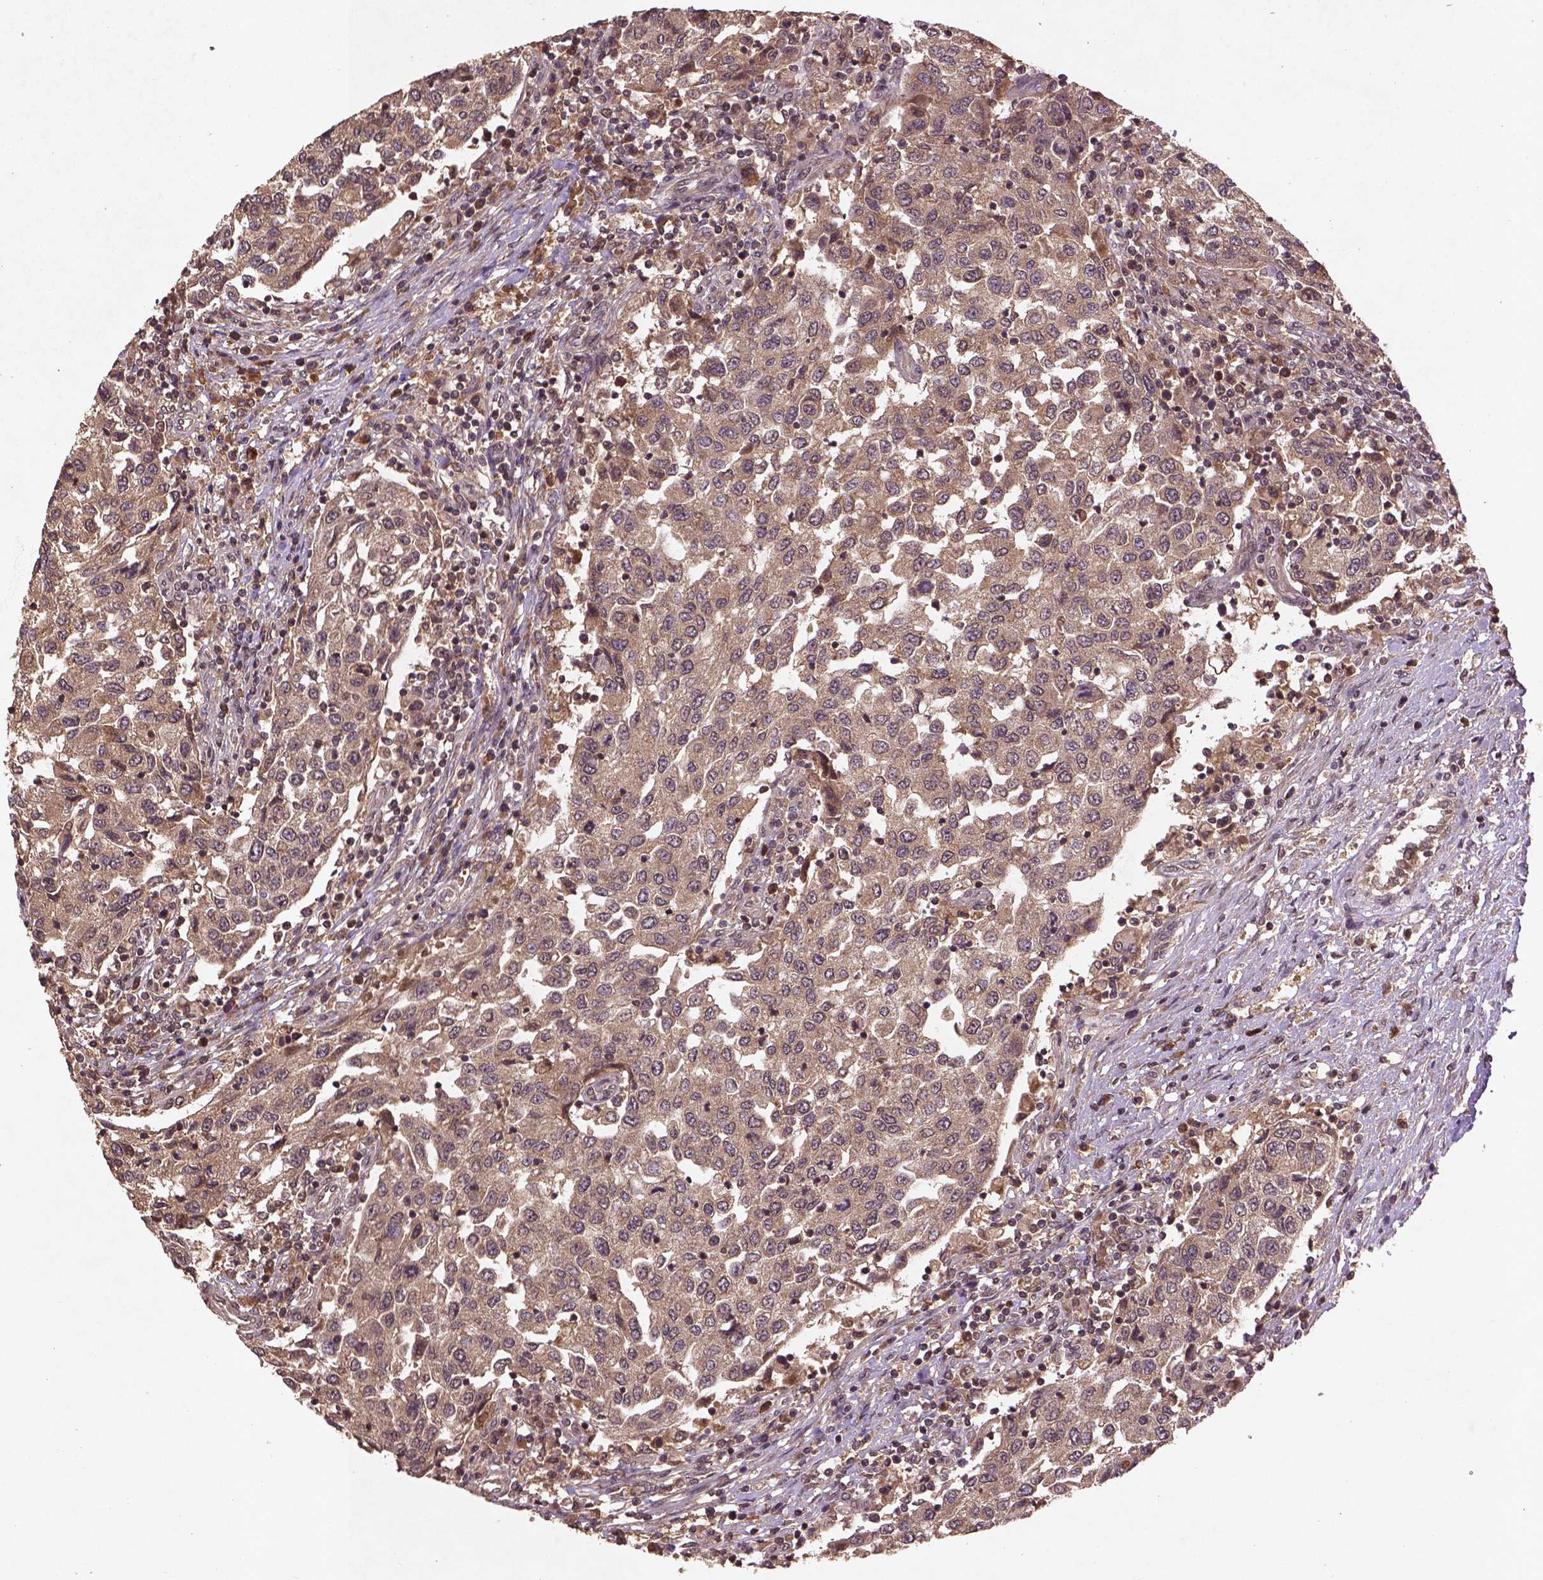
{"staining": {"intensity": "weak", "quantity": ">75%", "location": "cytoplasmic/membranous"}, "tissue": "urothelial cancer", "cell_type": "Tumor cells", "image_type": "cancer", "snomed": [{"axis": "morphology", "description": "Urothelial carcinoma, High grade"}, {"axis": "topography", "description": "Urinary bladder"}], "caption": "Urothelial carcinoma (high-grade) was stained to show a protein in brown. There is low levels of weak cytoplasmic/membranous positivity in approximately >75% of tumor cells. (IHC, brightfield microscopy, high magnification).", "gene": "NIPAL2", "patient": {"sex": "female", "age": 78}}